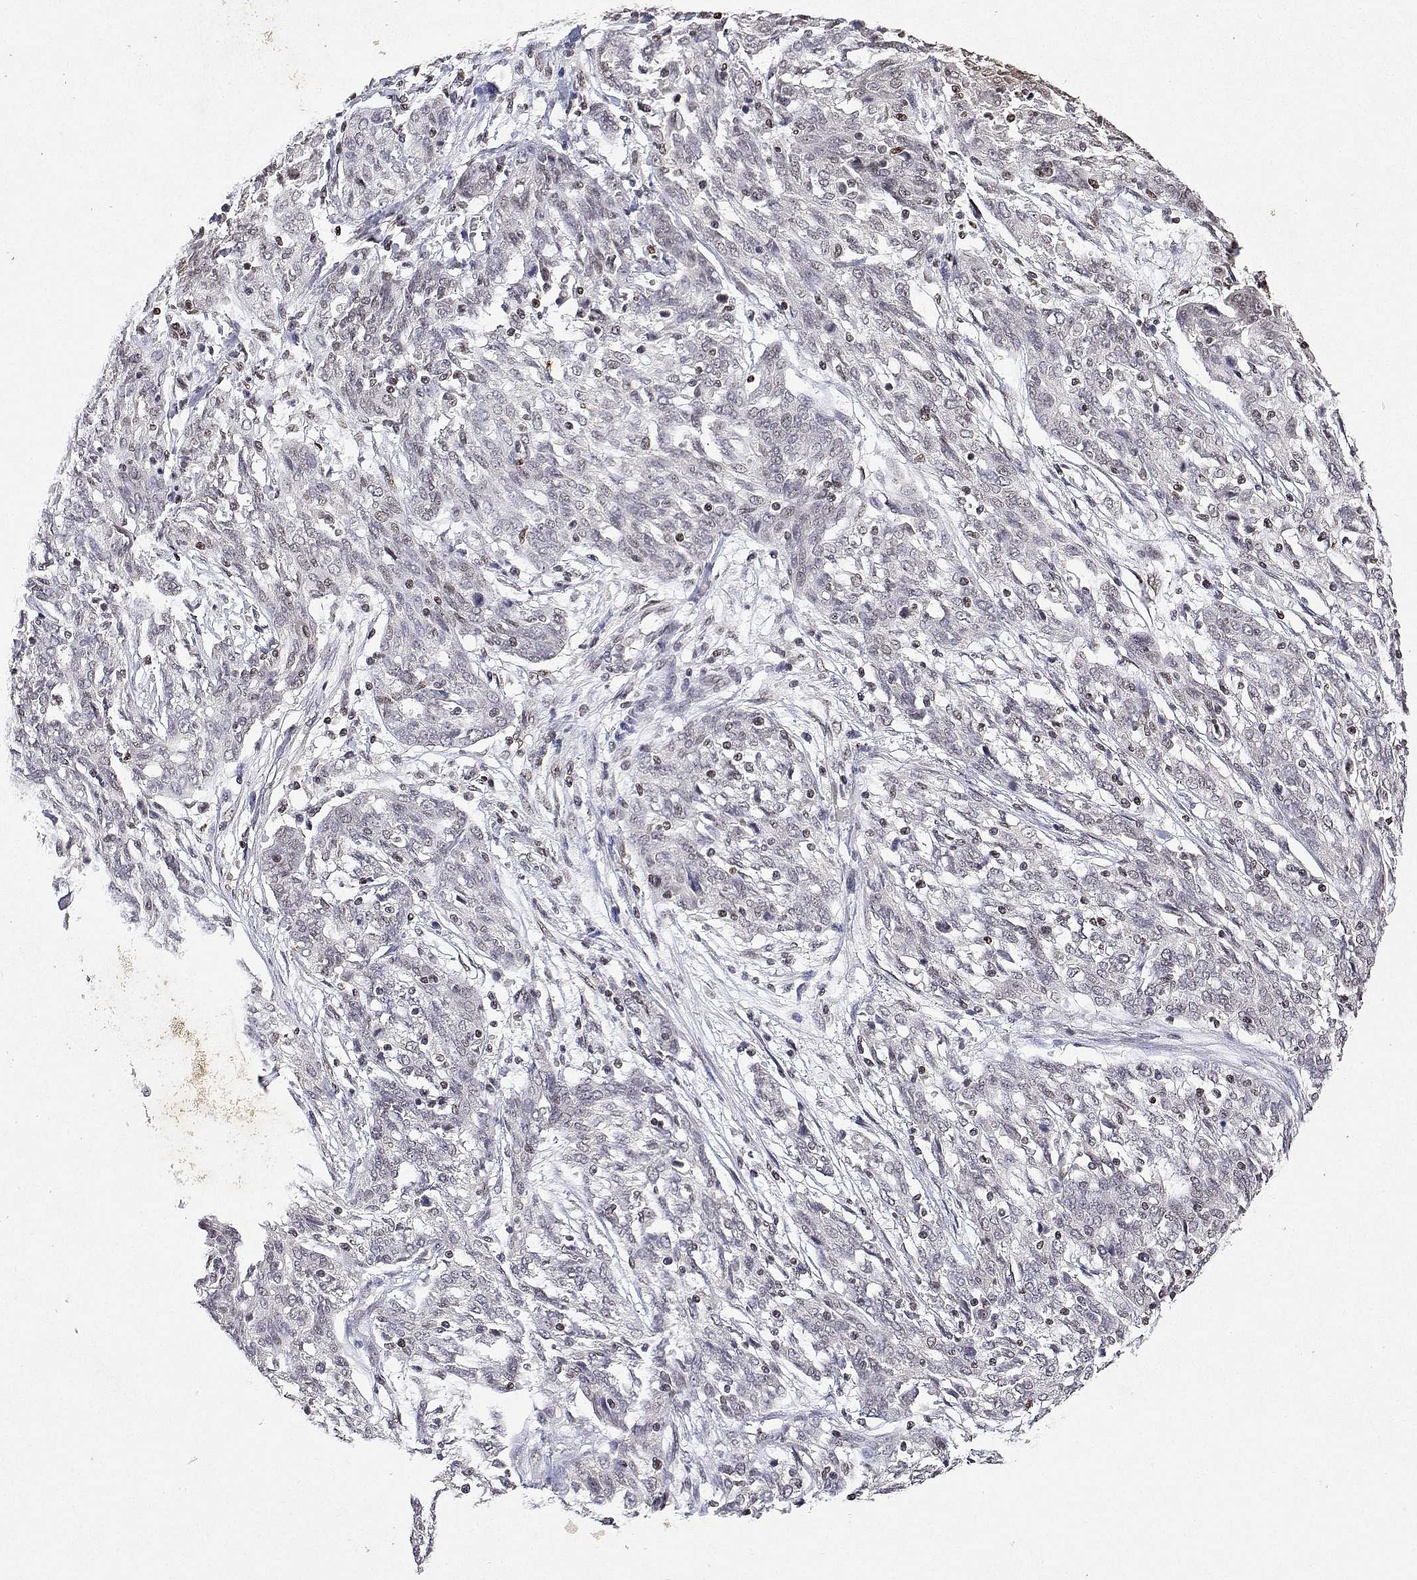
{"staining": {"intensity": "negative", "quantity": "none", "location": "none"}, "tissue": "ovarian cancer", "cell_type": "Tumor cells", "image_type": "cancer", "snomed": [{"axis": "morphology", "description": "Cystadenocarcinoma, serous, NOS"}, {"axis": "topography", "description": "Ovary"}], "caption": "Ovarian cancer (serous cystadenocarcinoma) was stained to show a protein in brown. There is no significant expression in tumor cells.", "gene": "XPC", "patient": {"sex": "female", "age": 67}}